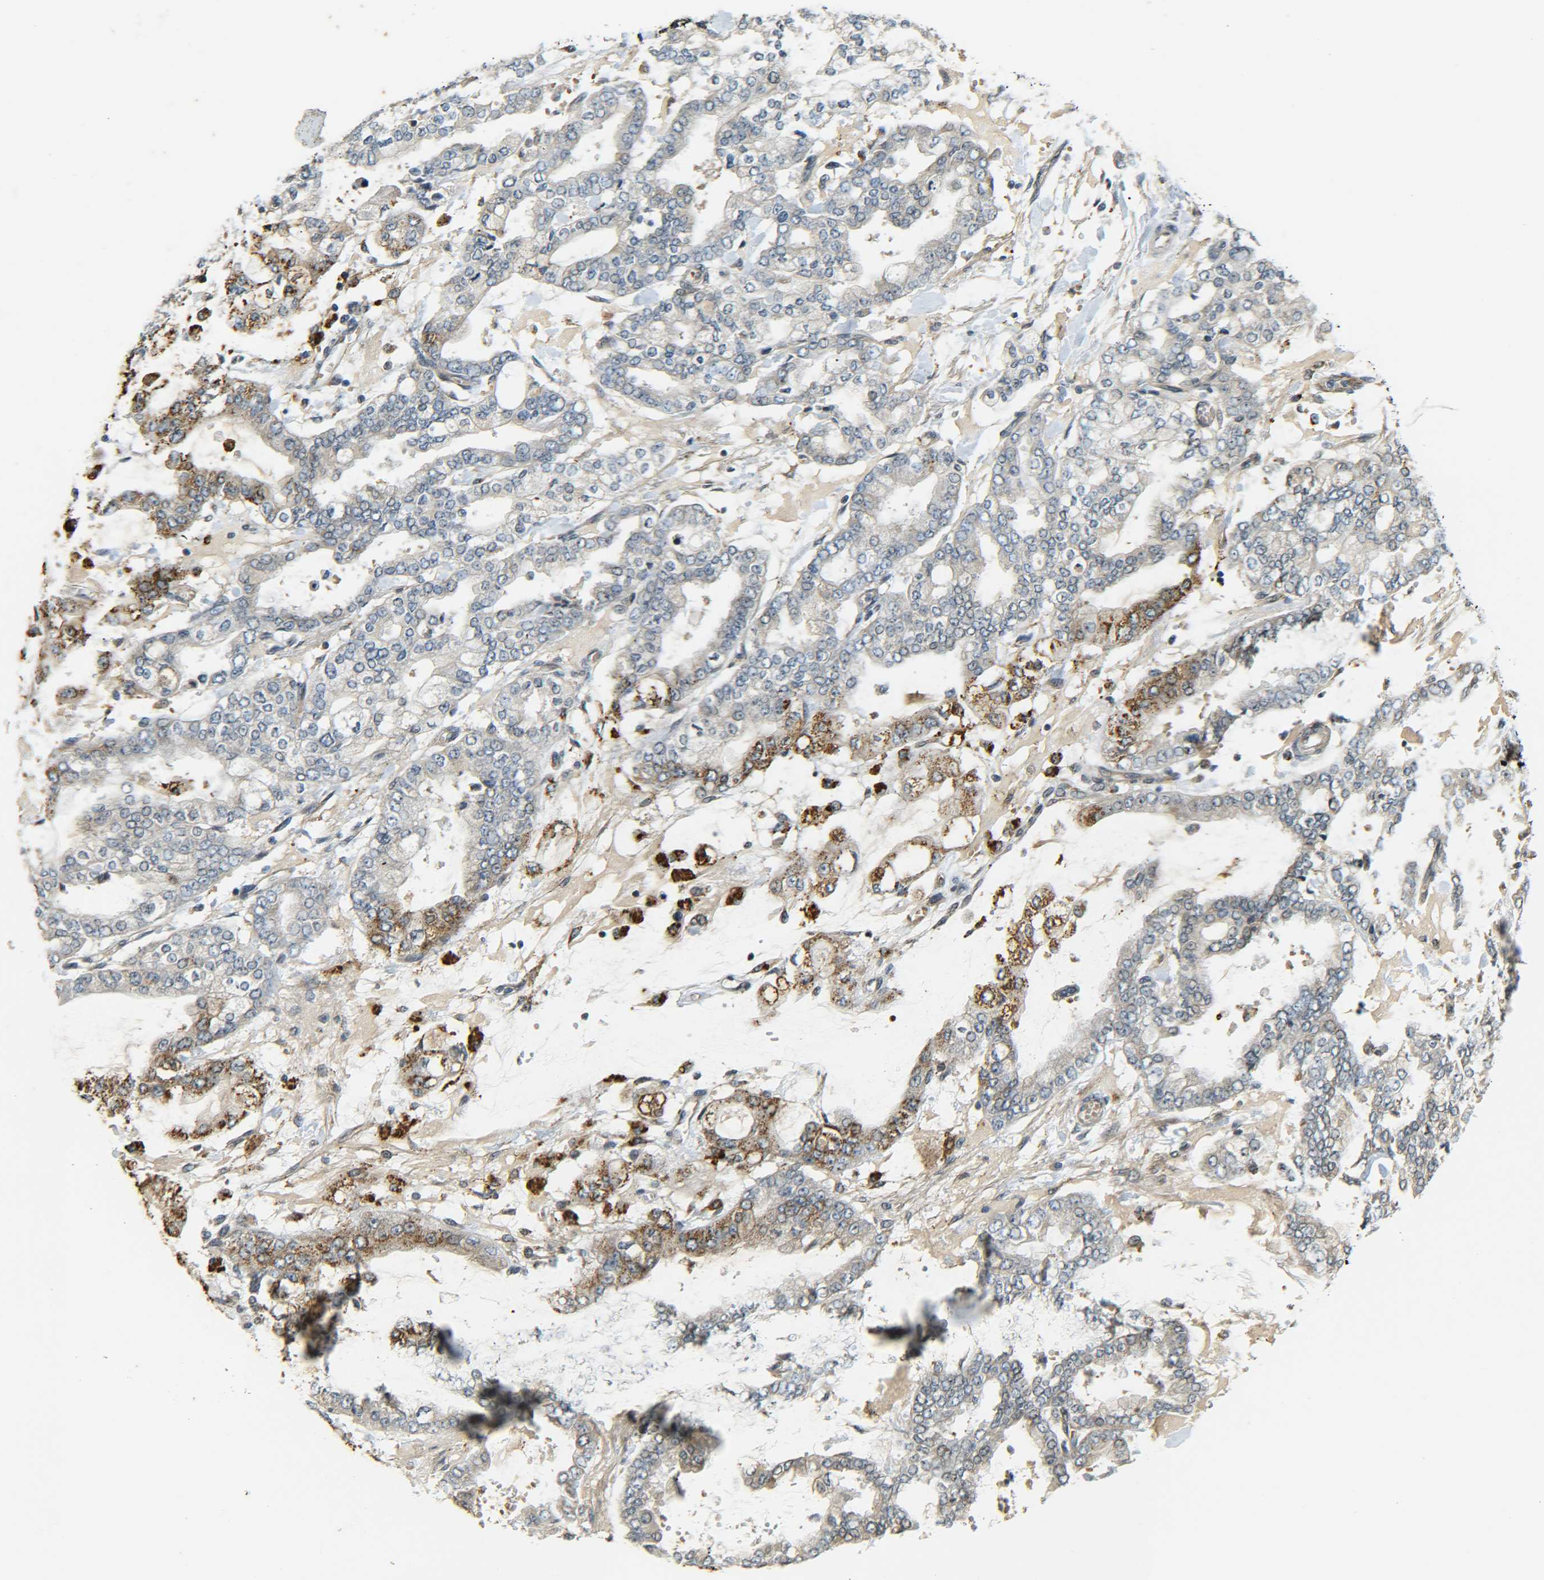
{"staining": {"intensity": "moderate", "quantity": "<25%", "location": "cytoplasmic/membranous"}, "tissue": "stomach cancer", "cell_type": "Tumor cells", "image_type": "cancer", "snomed": [{"axis": "morphology", "description": "Normal tissue, NOS"}, {"axis": "morphology", "description": "Adenocarcinoma, NOS"}, {"axis": "topography", "description": "Stomach, upper"}, {"axis": "topography", "description": "Stomach"}], "caption": "Immunohistochemistry (IHC) micrograph of stomach cancer stained for a protein (brown), which shows low levels of moderate cytoplasmic/membranous expression in approximately <25% of tumor cells.", "gene": "DAB2", "patient": {"sex": "male", "age": 76}}